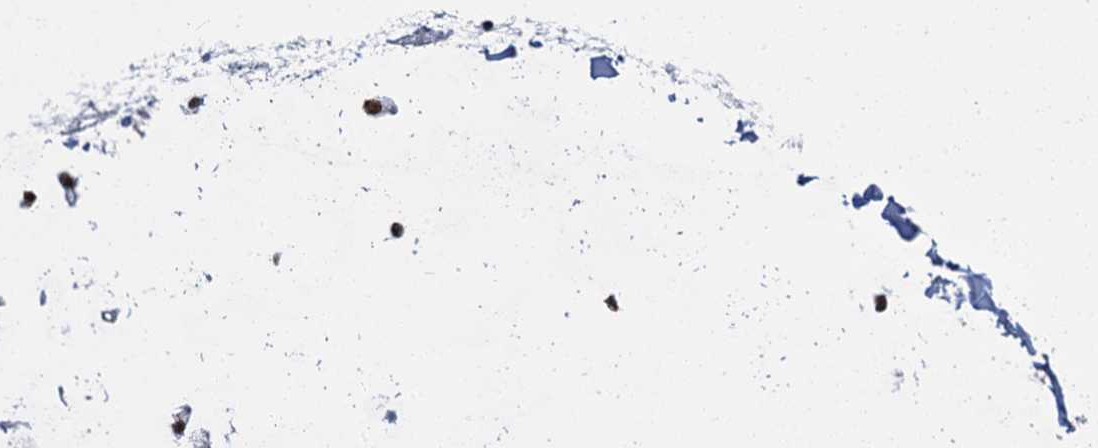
{"staining": {"intensity": "strong", "quantity": ">75%", "location": "nuclear"}, "tissue": "adipose tissue", "cell_type": "Adipocytes", "image_type": "normal", "snomed": [{"axis": "morphology", "description": "Normal tissue, NOS"}, {"axis": "morphology", "description": "Basal cell carcinoma"}, {"axis": "topography", "description": "Cartilage tissue"}, {"axis": "topography", "description": "Nasopharynx"}, {"axis": "topography", "description": "Oral tissue"}], "caption": "Protein expression analysis of unremarkable human adipose tissue reveals strong nuclear staining in about >75% of adipocytes.", "gene": "PPHLN1", "patient": {"sex": "female", "age": 77}}